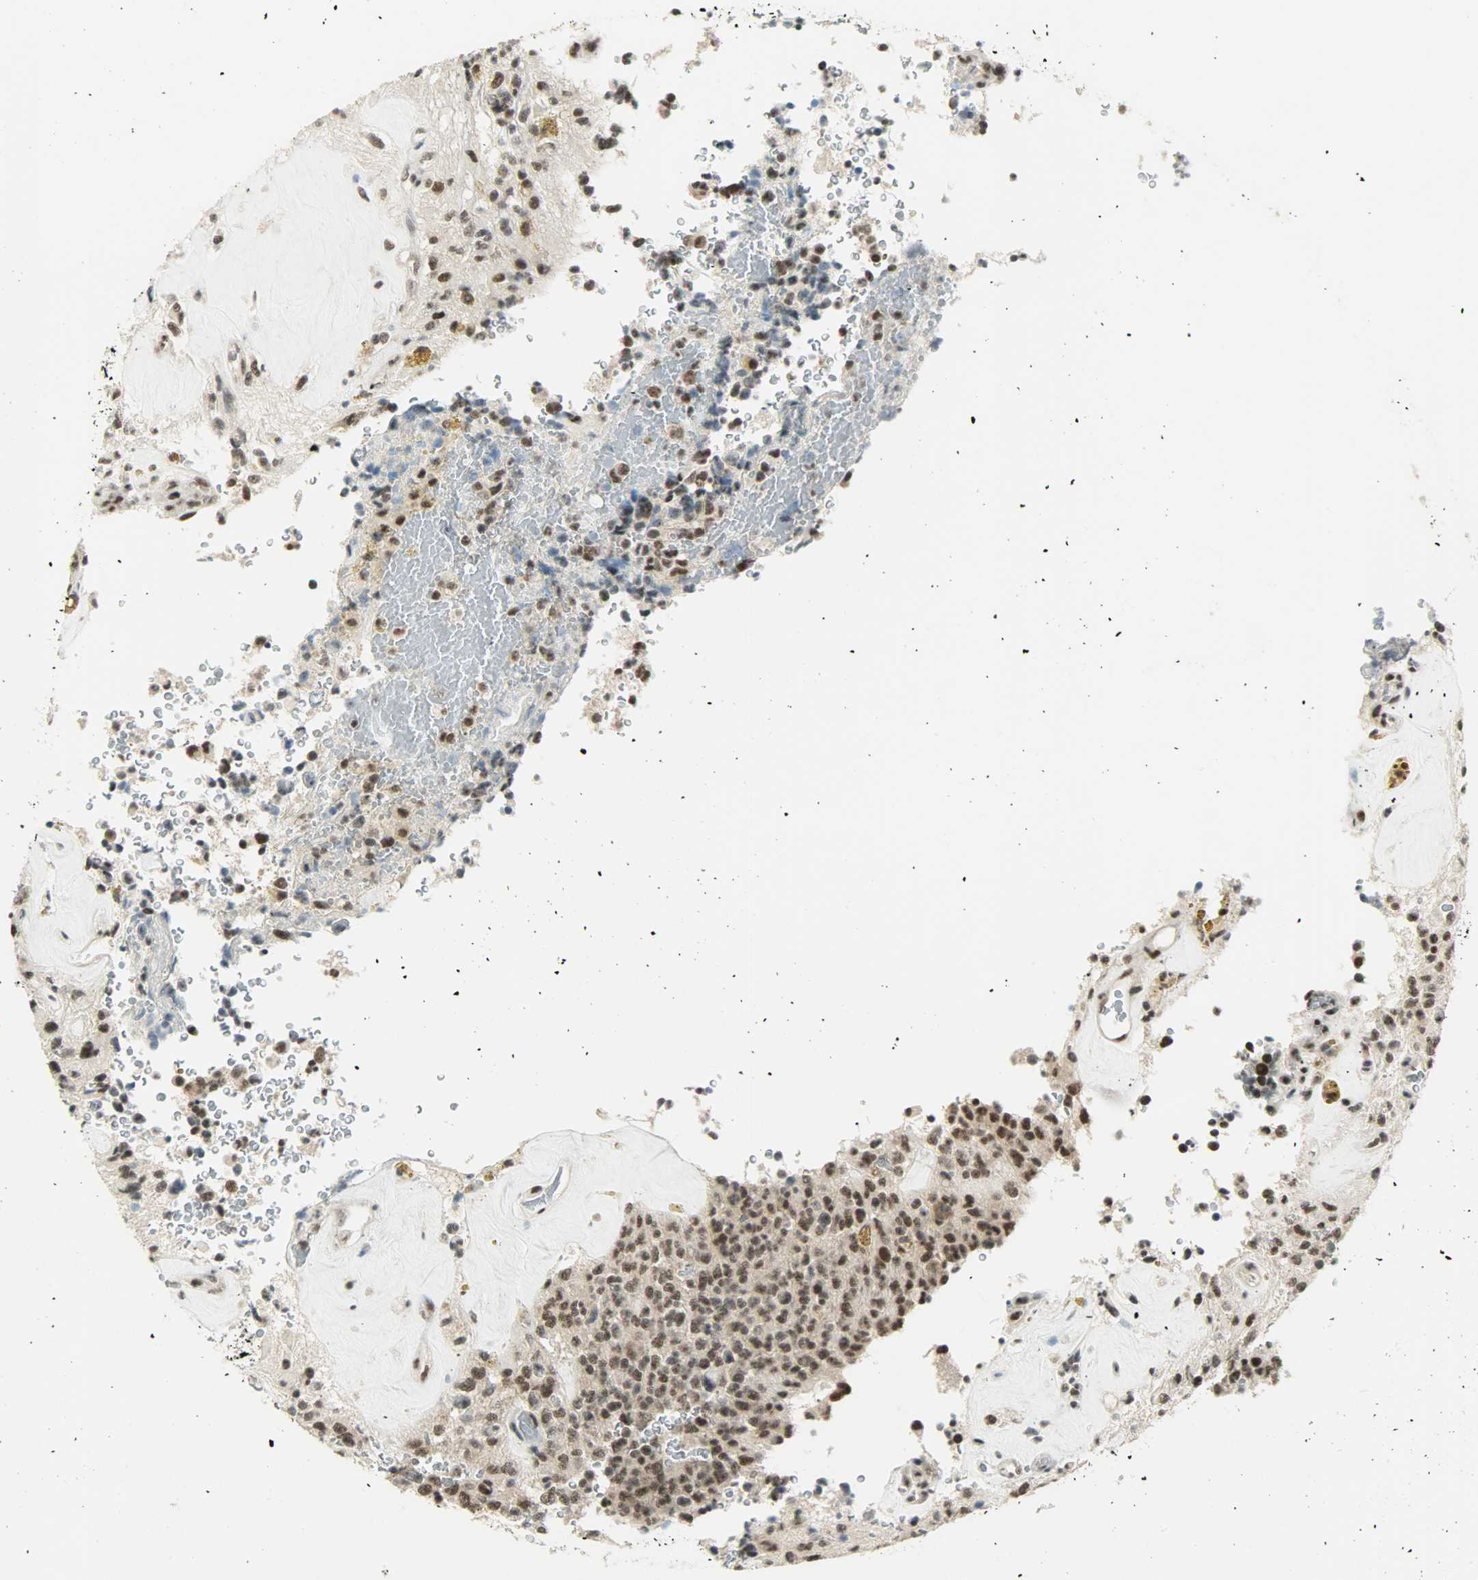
{"staining": {"intensity": "moderate", "quantity": ">75%", "location": "nuclear"}, "tissue": "glioma", "cell_type": "Tumor cells", "image_type": "cancer", "snomed": [{"axis": "morphology", "description": "Glioma, malignant, High grade"}, {"axis": "topography", "description": "pancreas cauda"}], "caption": "This histopathology image displays IHC staining of glioma, with medium moderate nuclear positivity in about >75% of tumor cells.", "gene": "SUGP1", "patient": {"sex": "male", "age": 60}}